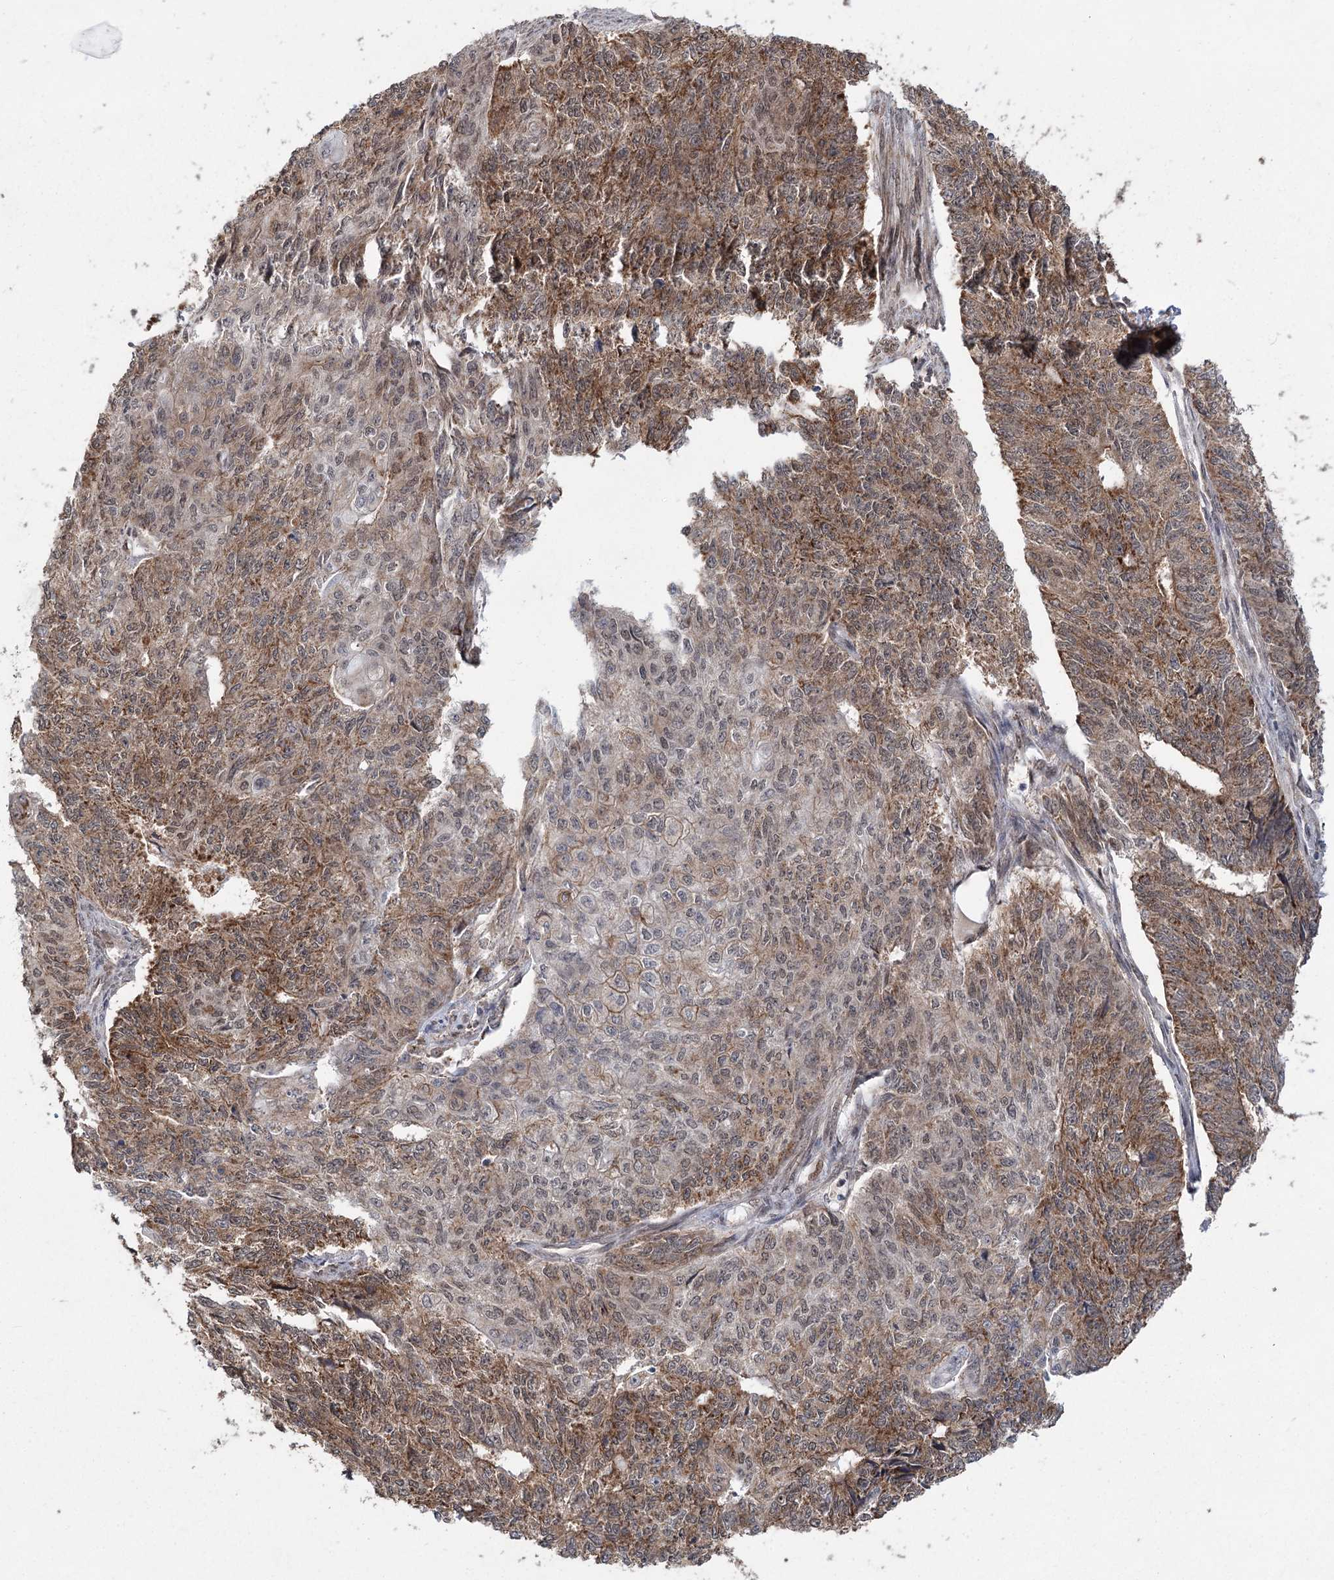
{"staining": {"intensity": "moderate", "quantity": ">75%", "location": "cytoplasmic/membranous"}, "tissue": "endometrial cancer", "cell_type": "Tumor cells", "image_type": "cancer", "snomed": [{"axis": "morphology", "description": "Adenocarcinoma, NOS"}, {"axis": "topography", "description": "Endometrium"}], "caption": "Tumor cells exhibit medium levels of moderate cytoplasmic/membranous staining in about >75% of cells in endometrial cancer (adenocarcinoma). The staining was performed using DAB (3,3'-diaminobenzidine) to visualize the protein expression in brown, while the nuclei were stained in blue with hematoxylin (Magnification: 20x).", "gene": "ZCCHC24", "patient": {"sex": "female", "age": 32}}